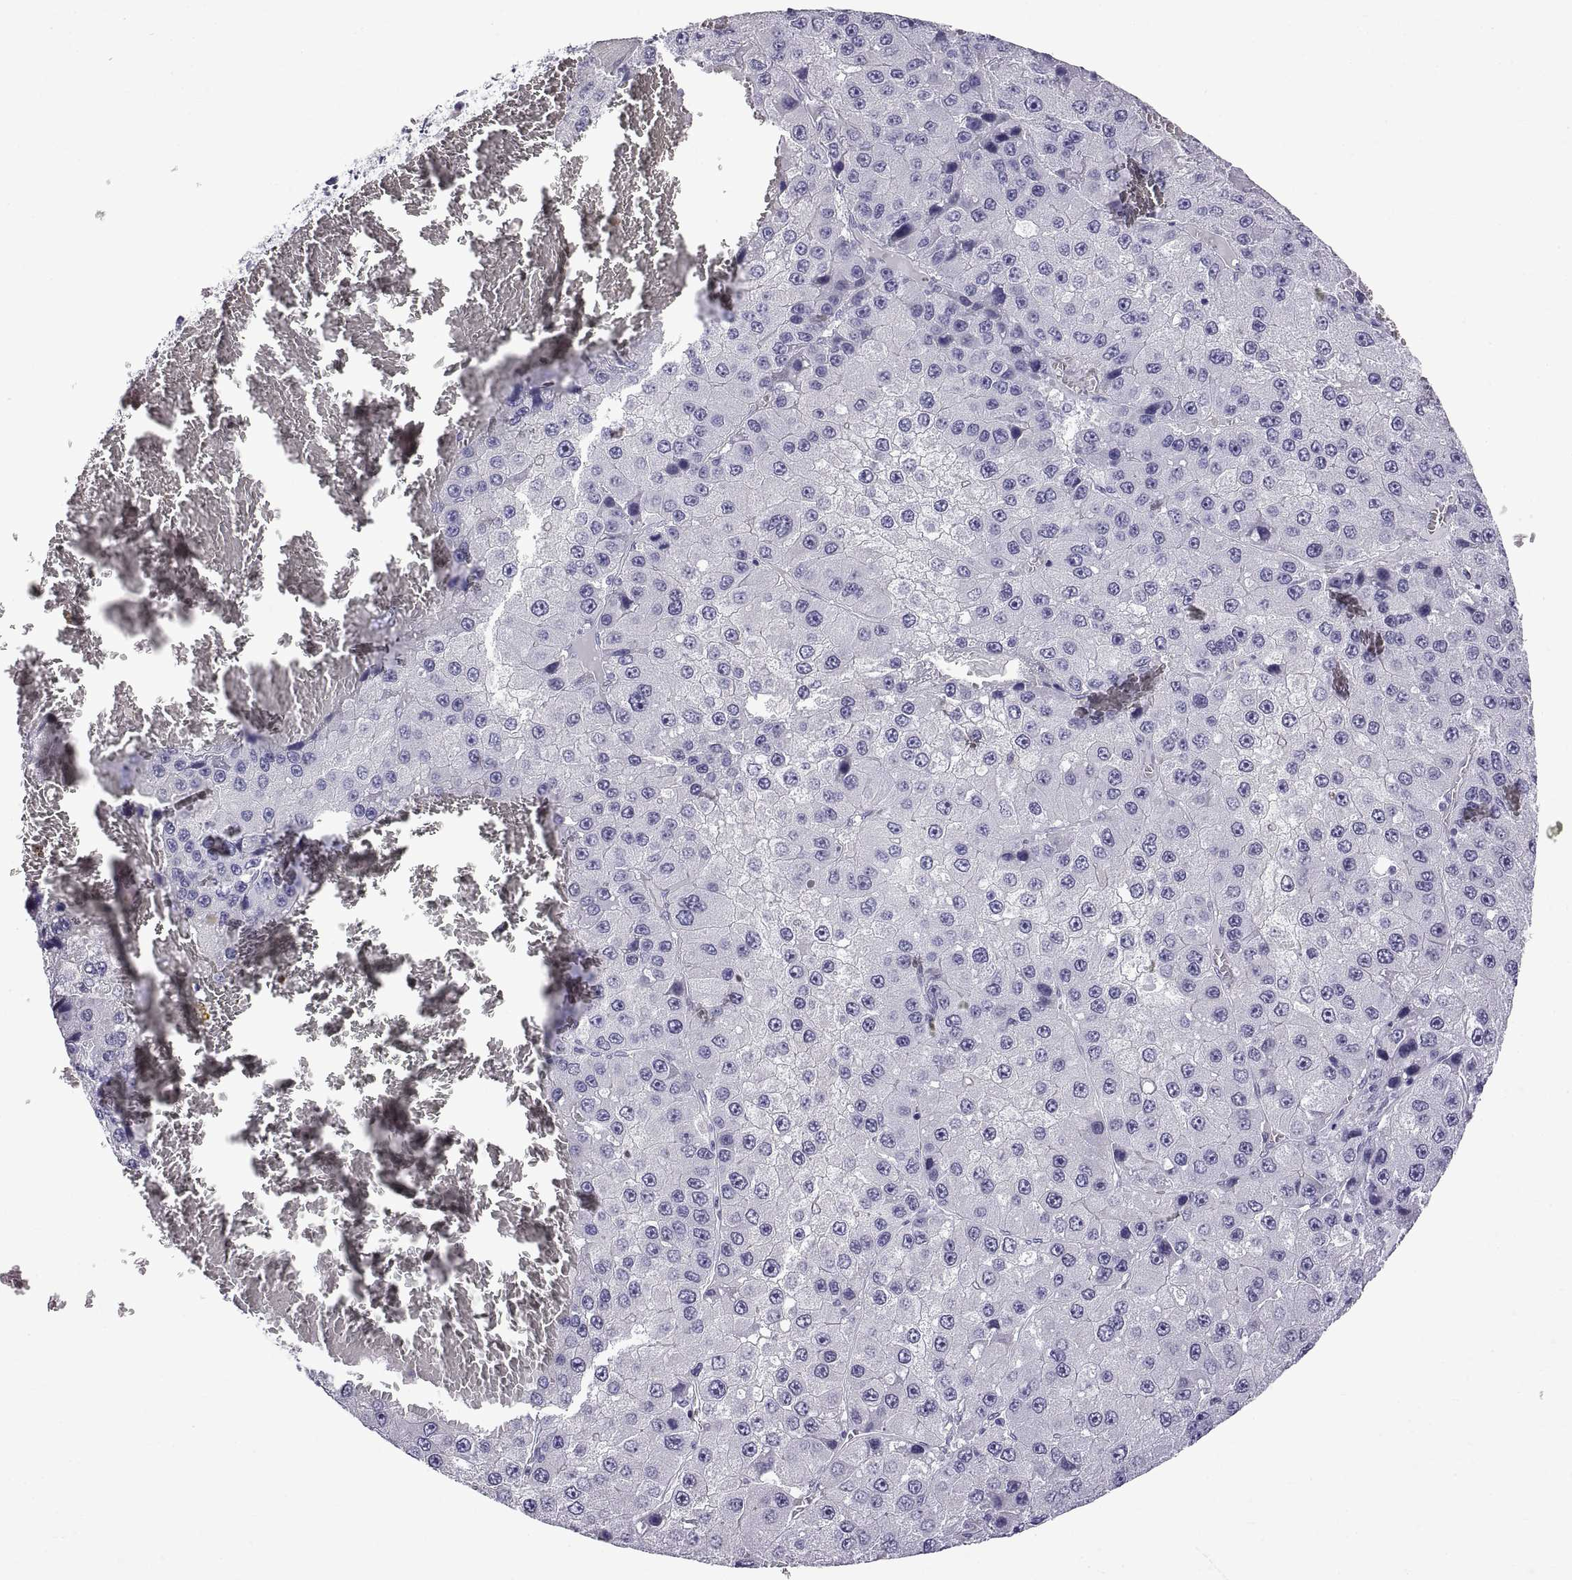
{"staining": {"intensity": "negative", "quantity": "none", "location": "none"}, "tissue": "liver cancer", "cell_type": "Tumor cells", "image_type": "cancer", "snomed": [{"axis": "morphology", "description": "Carcinoma, Hepatocellular, NOS"}, {"axis": "topography", "description": "Liver"}], "caption": "Micrograph shows no significant protein positivity in tumor cells of hepatocellular carcinoma (liver).", "gene": "SPDYE1", "patient": {"sex": "female", "age": 73}}